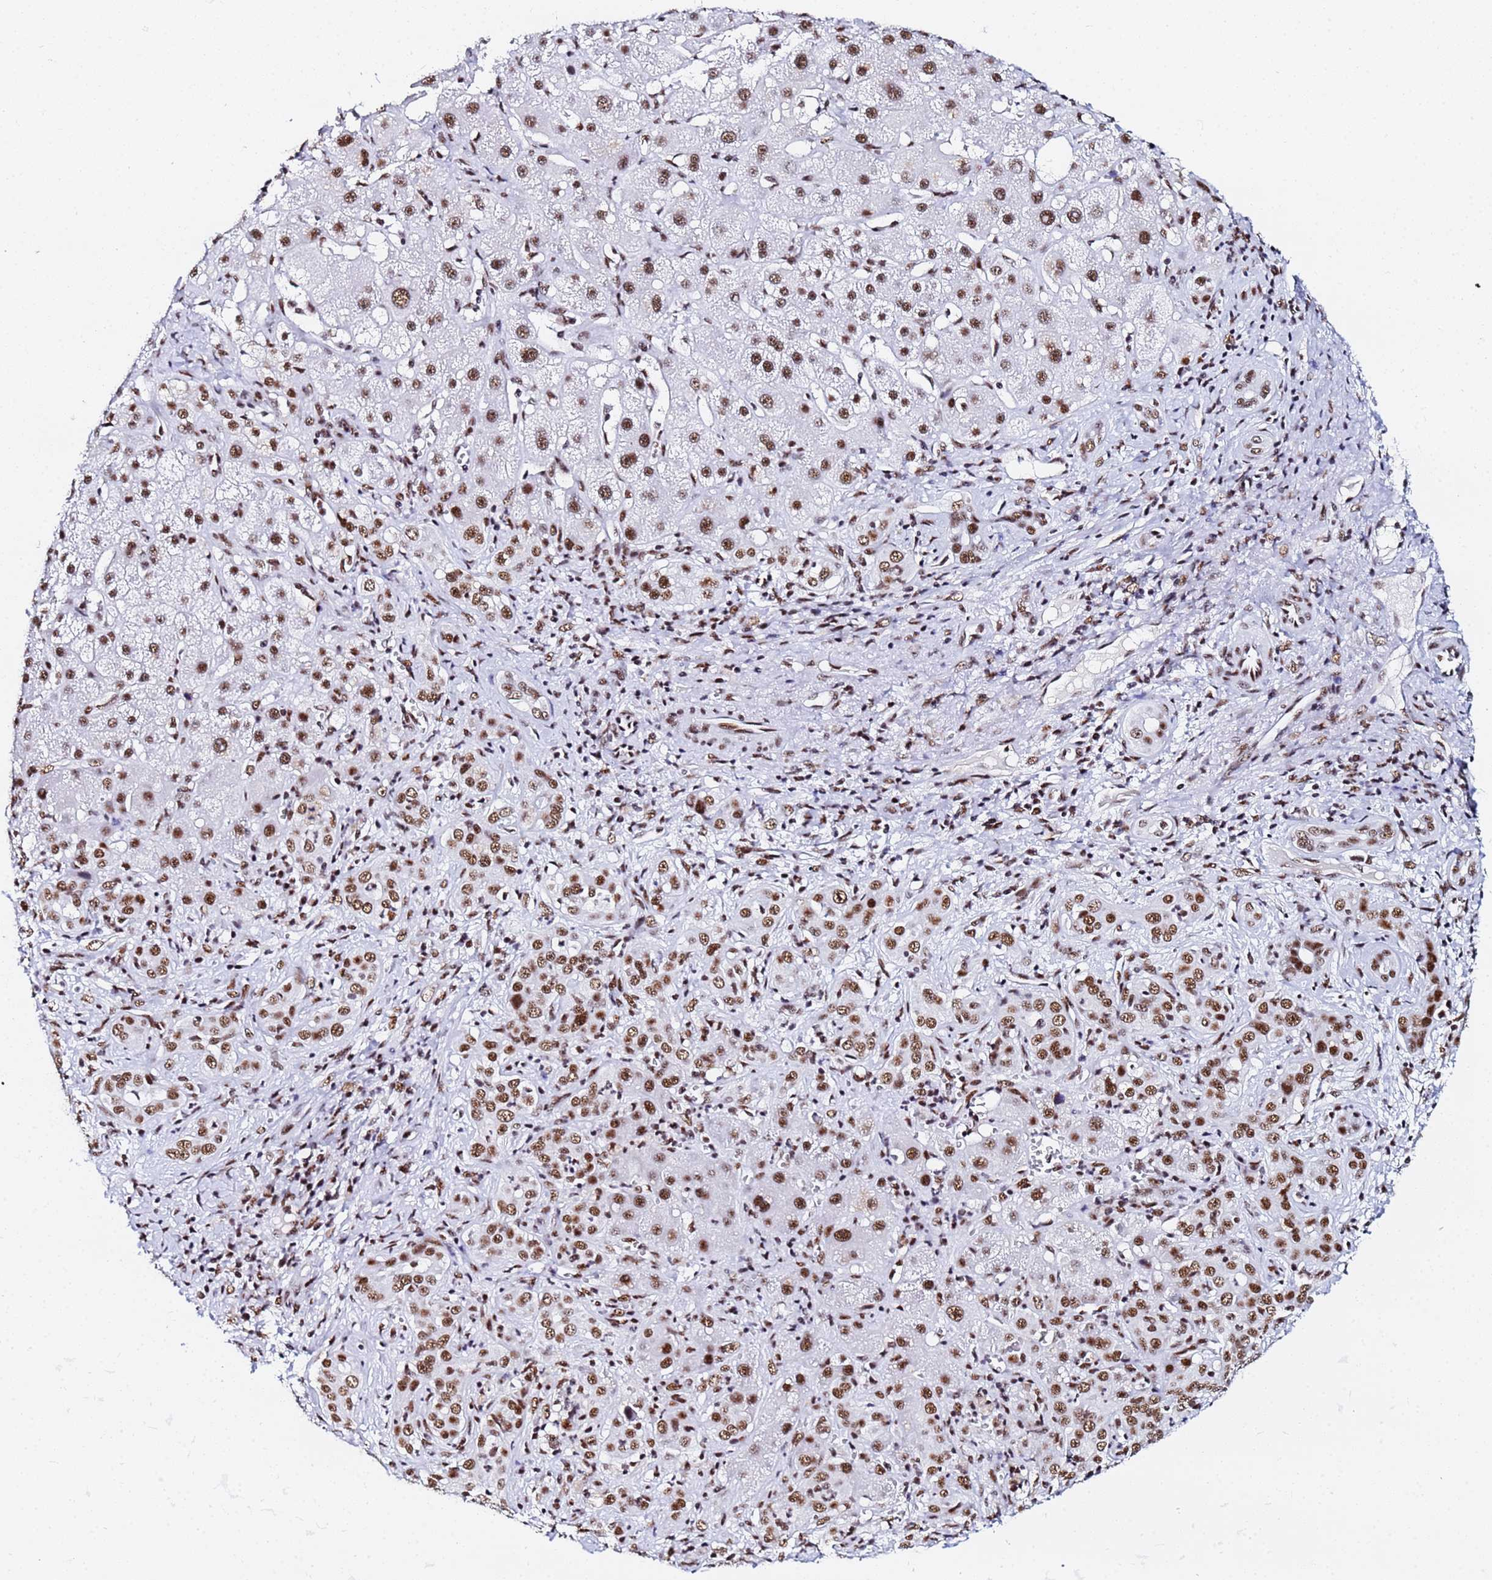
{"staining": {"intensity": "moderate", "quantity": ">75%", "location": "nuclear"}, "tissue": "liver cancer", "cell_type": "Tumor cells", "image_type": "cancer", "snomed": [{"axis": "morphology", "description": "Carcinoma, Hepatocellular, NOS"}, {"axis": "topography", "description": "Liver"}], "caption": "Immunohistochemical staining of liver hepatocellular carcinoma shows medium levels of moderate nuclear protein staining in about >75% of tumor cells.", "gene": "SNRPA1", "patient": {"sex": "female", "age": 43}}